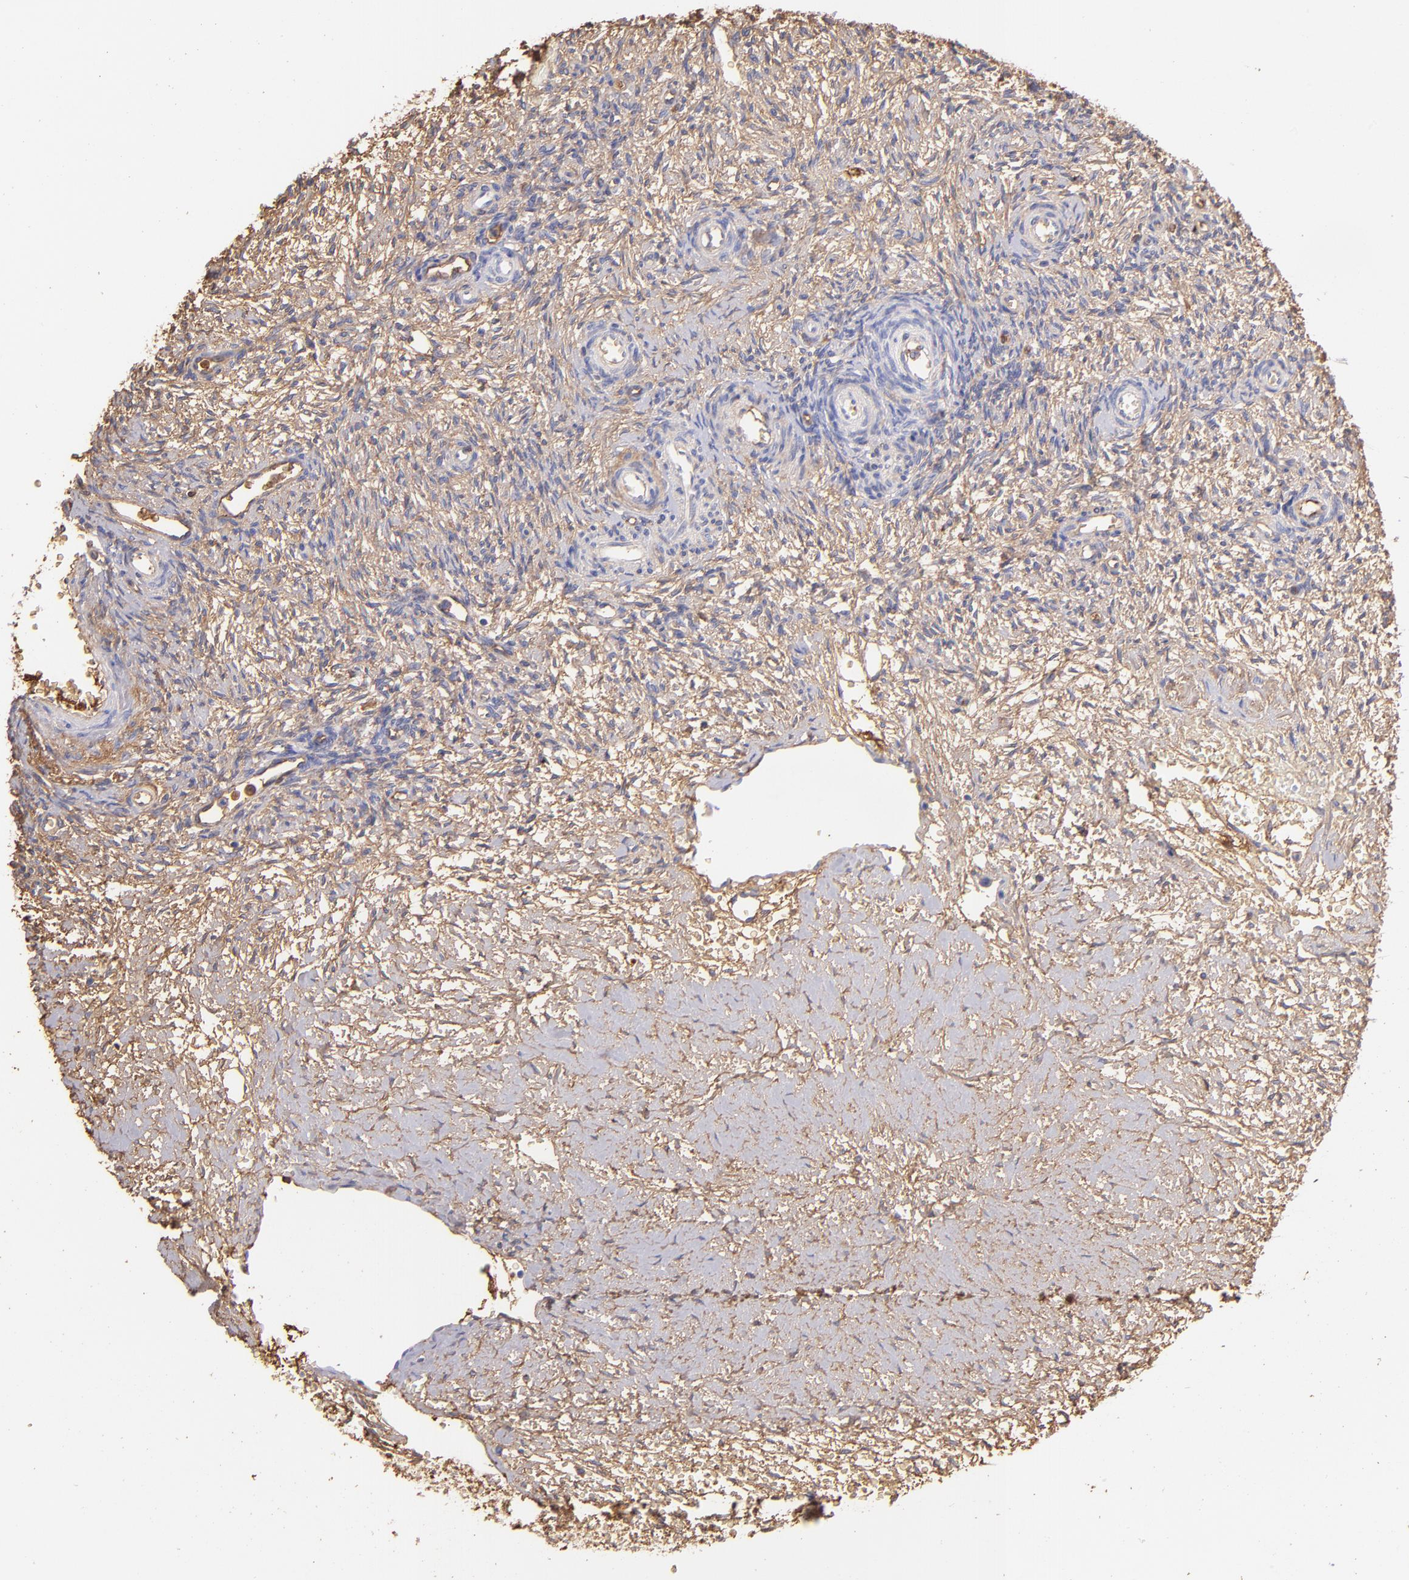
{"staining": {"intensity": "weak", "quantity": "25%-75%", "location": "cytoplasmic/membranous"}, "tissue": "ovary", "cell_type": "Ovarian stroma cells", "image_type": "normal", "snomed": [{"axis": "morphology", "description": "Normal tissue, NOS"}, {"axis": "topography", "description": "Ovary"}], "caption": "Normal ovary demonstrates weak cytoplasmic/membranous positivity in approximately 25%-75% of ovarian stroma cells.", "gene": "FGB", "patient": {"sex": "female", "age": 39}}